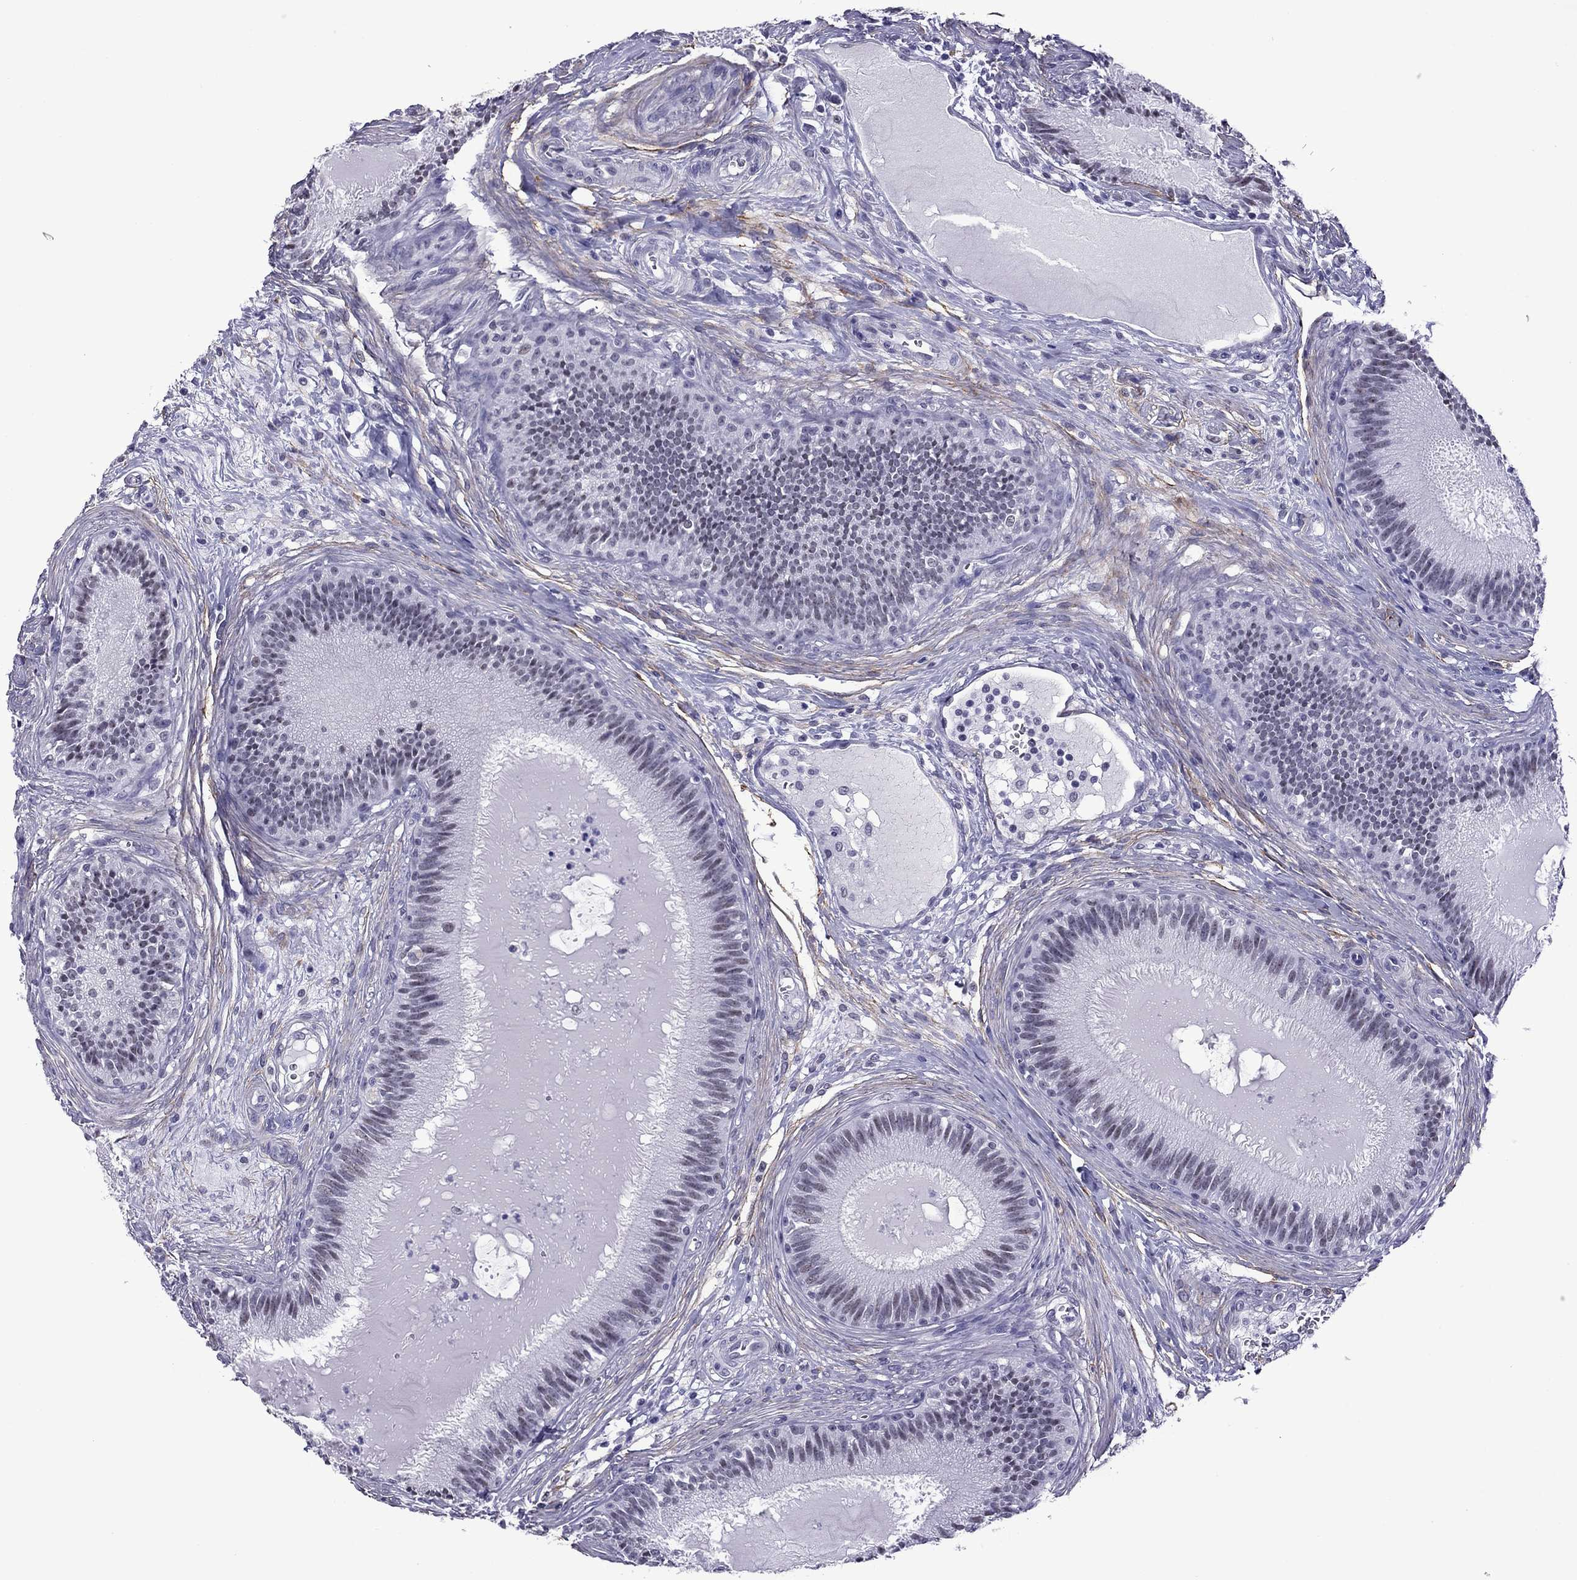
{"staining": {"intensity": "negative", "quantity": "none", "location": "none"}, "tissue": "epididymis", "cell_type": "Glandular cells", "image_type": "normal", "snomed": [{"axis": "morphology", "description": "Normal tissue, NOS"}, {"axis": "topography", "description": "Epididymis"}], "caption": "This is a micrograph of immunohistochemistry staining of benign epididymis, which shows no positivity in glandular cells.", "gene": "ZNF646", "patient": {"sex": "male", "age": 27}}